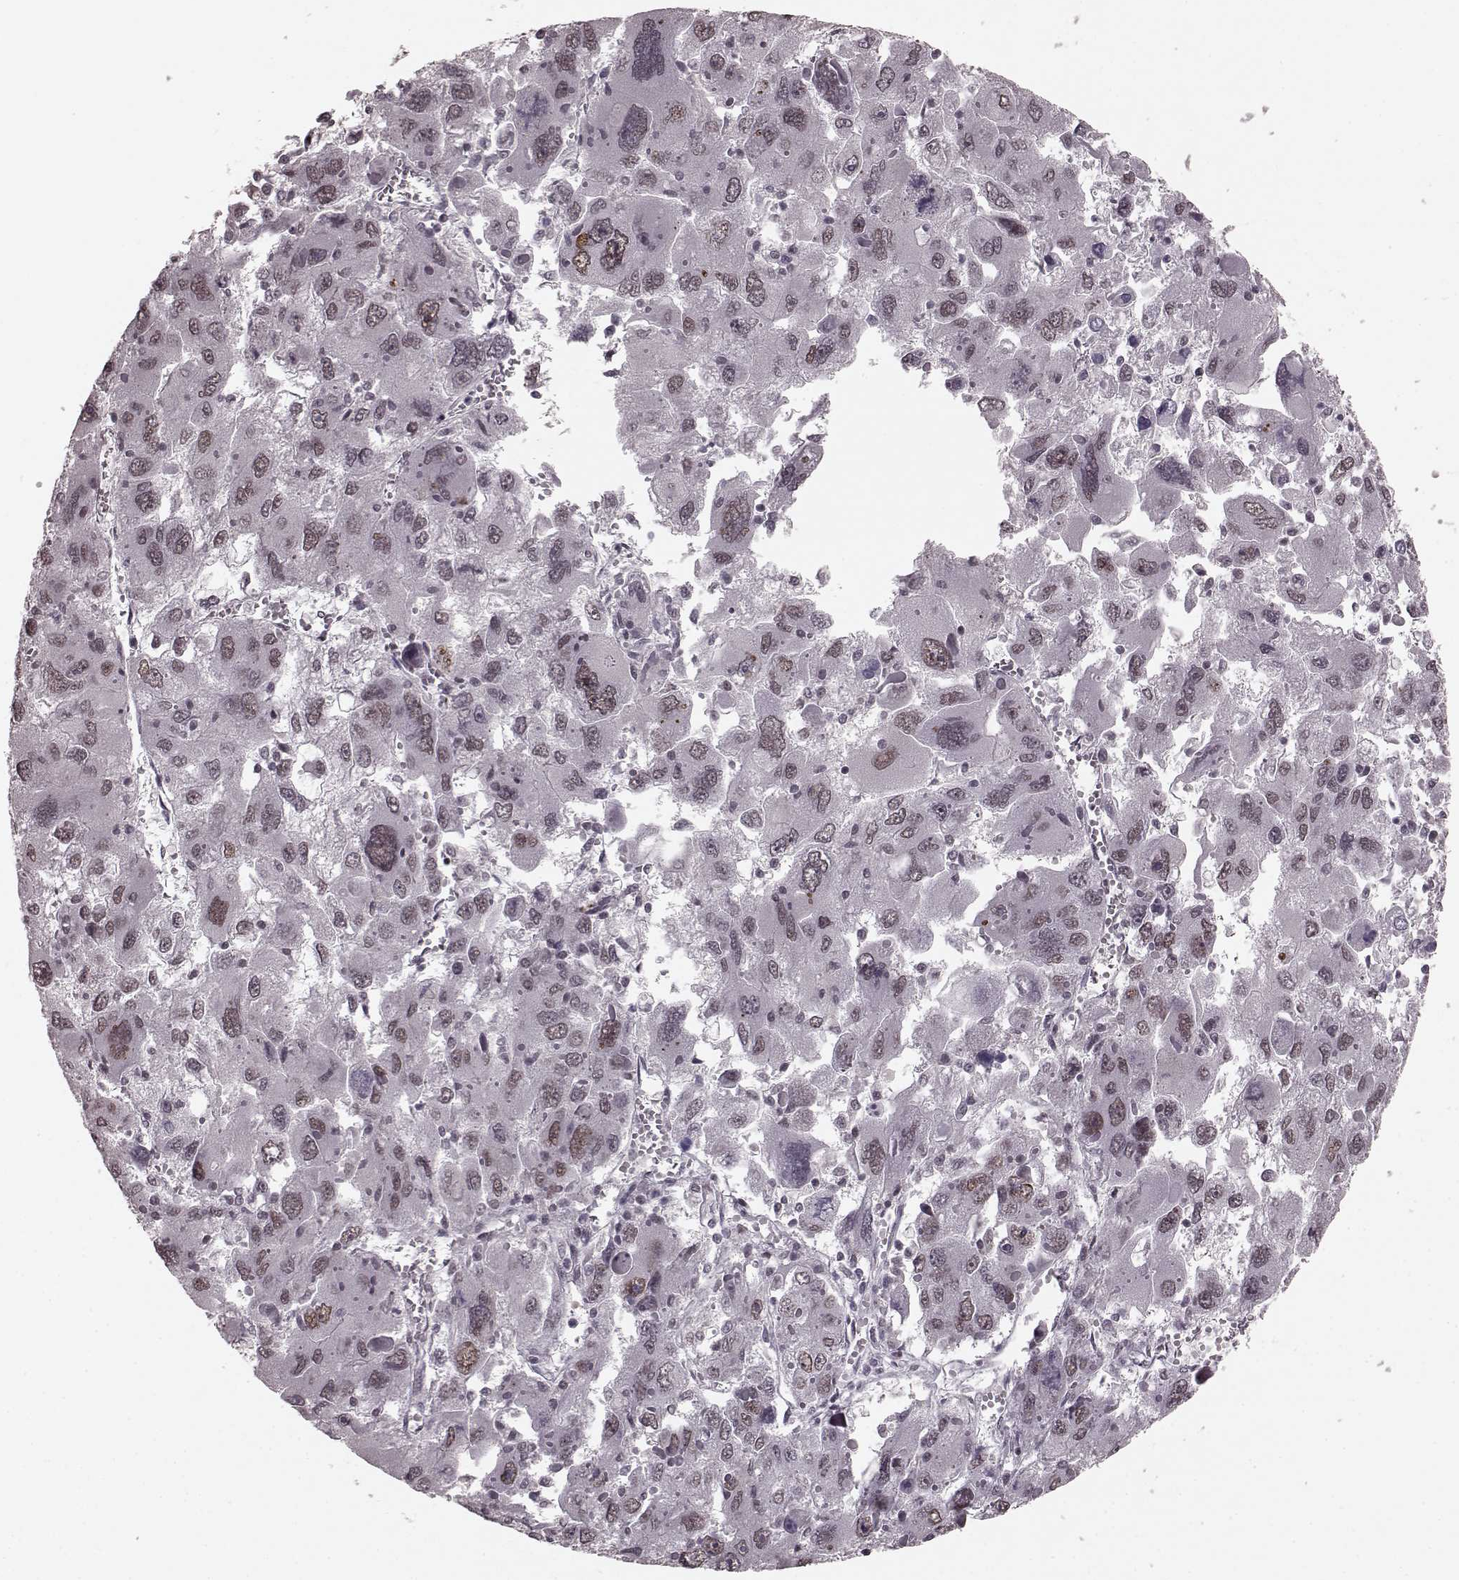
{"staining": {"intensity": "weak", "quantity": "25%-75%", "location": "nuclear"}, "tissue": "liver cancer", "cell_type": "Tumor cells", "image_type": "cancer", "snomed": [{"axis": "morphology", "description": "Carcinoma, Hepatocellular, NOS"}, {"axis": "topography", "description": "Liver"}], "caption": "Protein staining of liver cancer (hepatocellular carcinoma) tissue shows weak nuclear staining in approximately 25%-75% of tumor cells. (DAB IHC, brown staining for protein, blue staining for nuclei).", "gene": "PLCB4", "patient": {"sex": "female", "age": 41}}